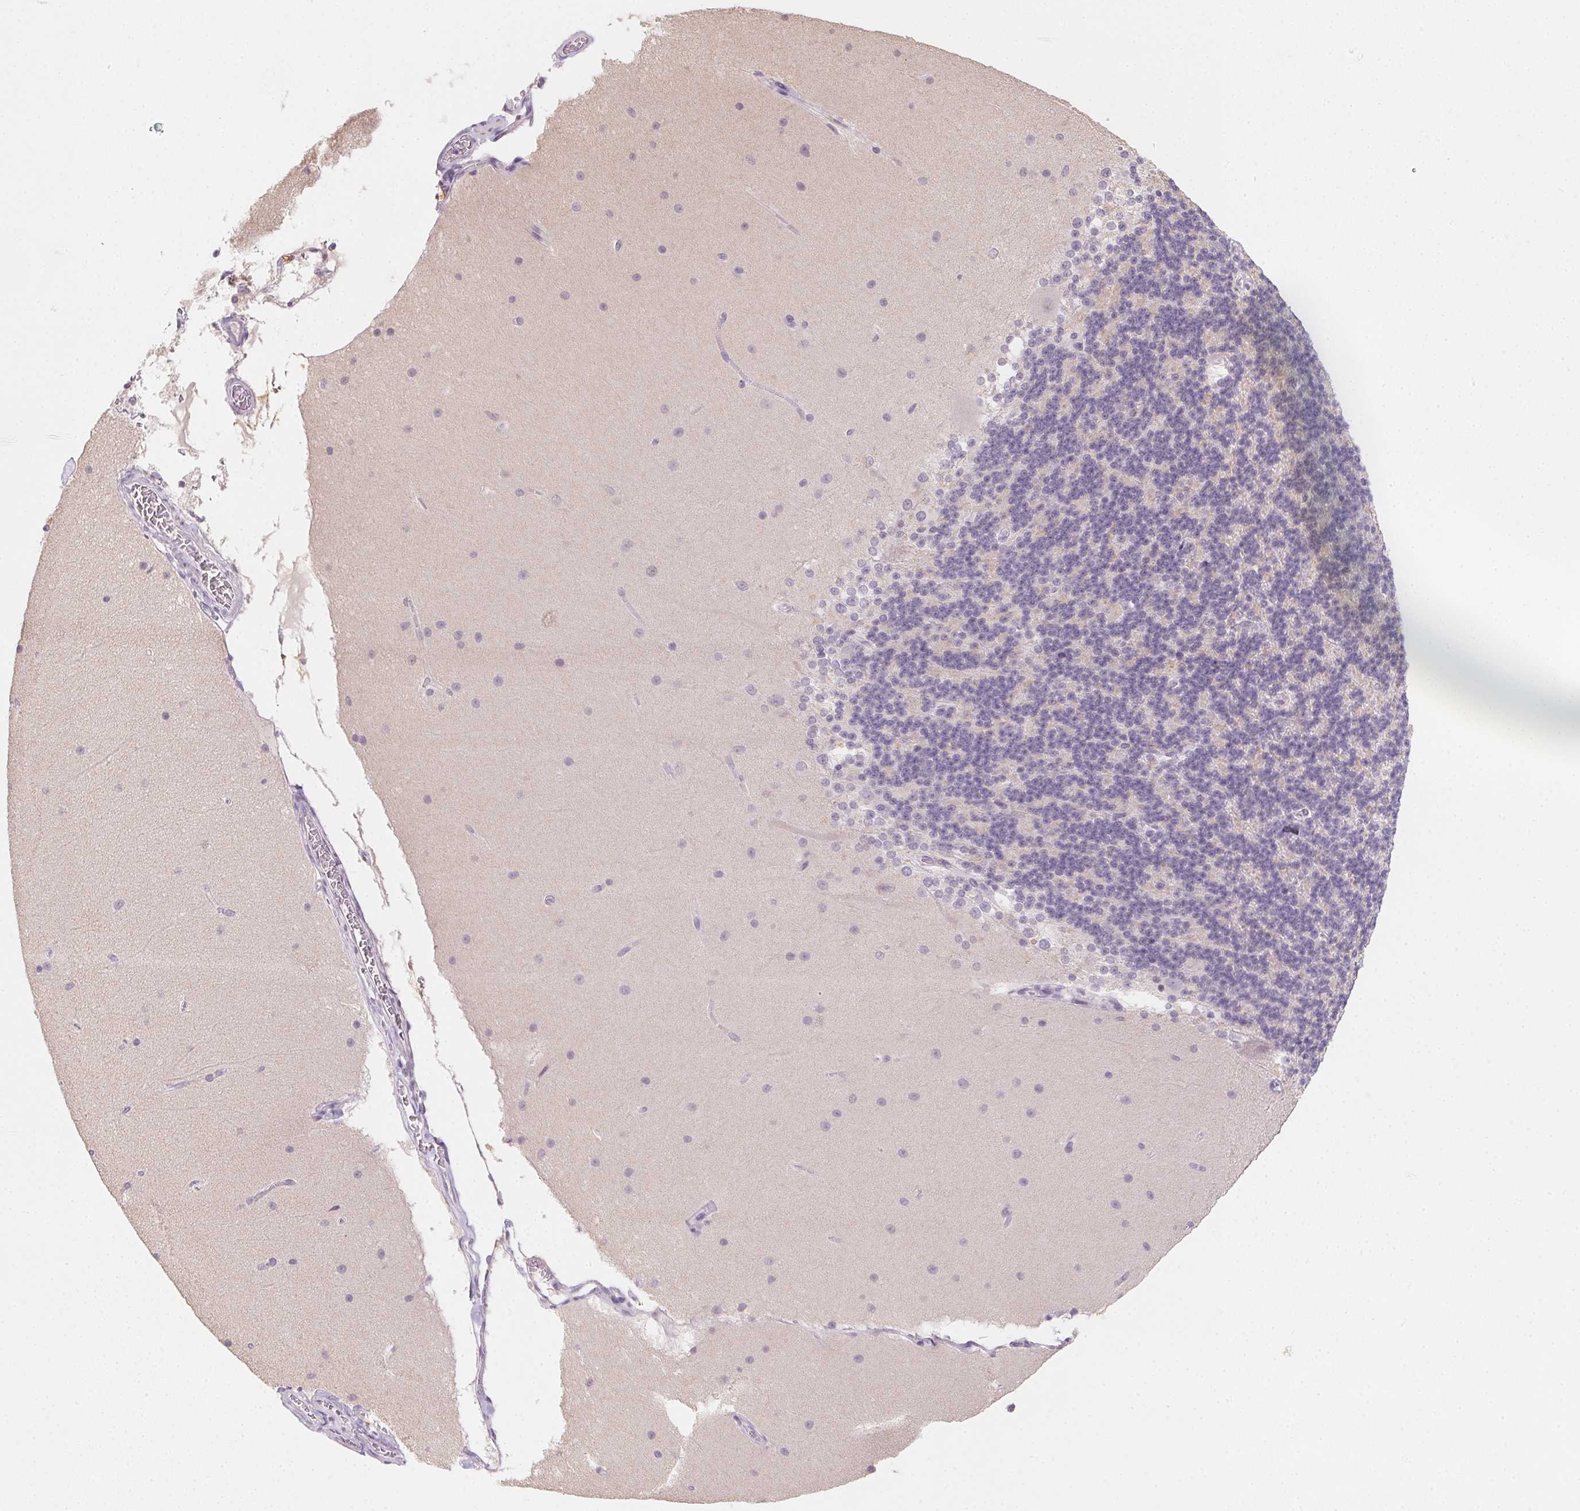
{"staining": {"intensity": "negative", "quantity": "none", "location": "none"}, "tissue": "cerebellum", "cell_type": "Cells in granular layer", "image_type": "normal", "snomed": [{"axis": "morphology", "description": "Normal tissue, NOS"}, {"axis": "topography", "description": "Cerebellum"}], "caption": "This is an IHC micrograph of unremarkable human cerebellum. There is no expression in cells in granular layer.", "gene": "SLC6A18", "patient": {"sex": "female", "age": 19}}